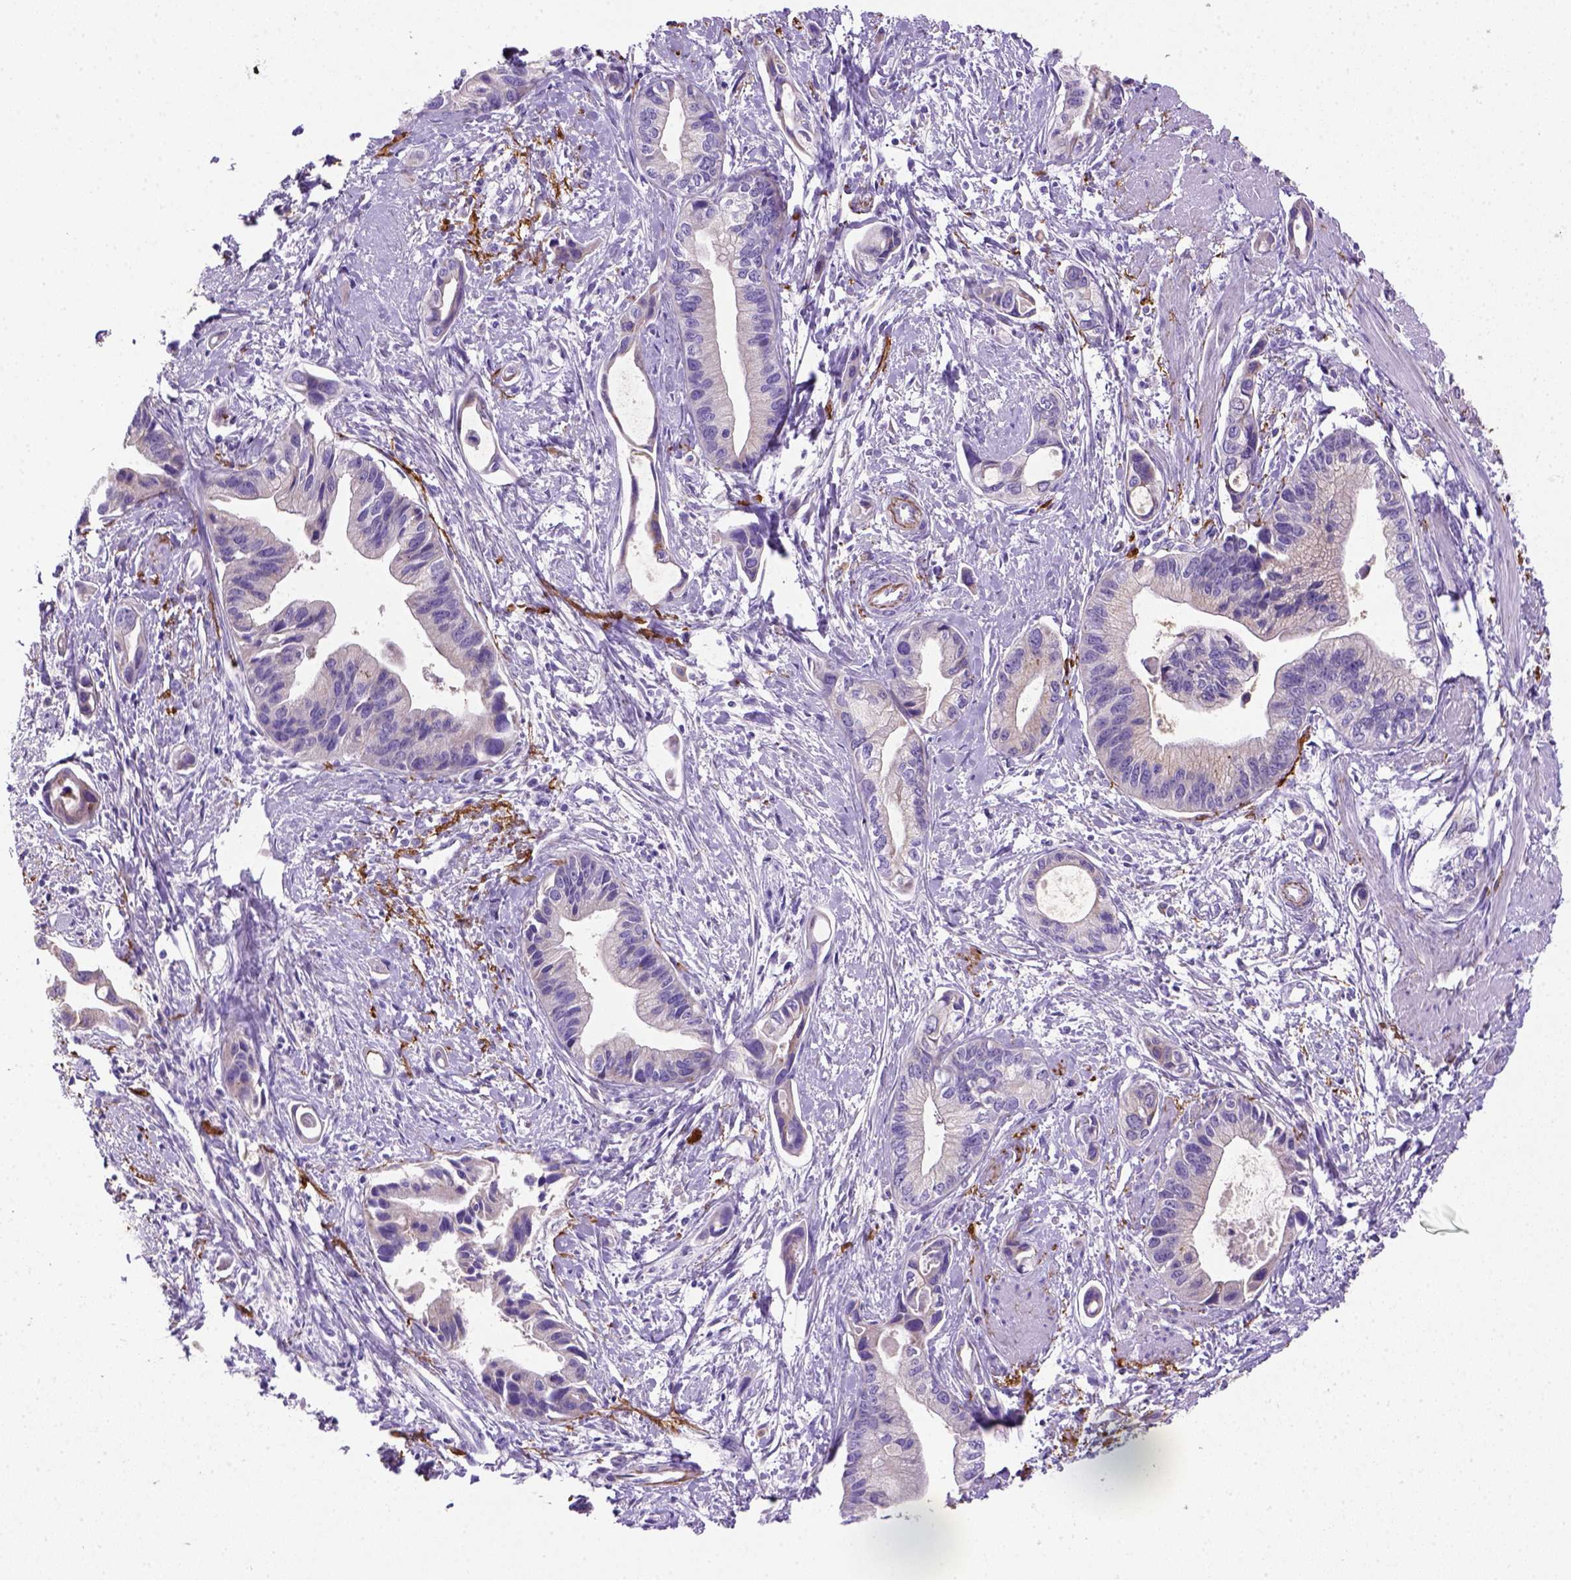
{"staining": {"intensity": "negative", "quantity": "none", "location": "none"}, "tissue": "pancreatic cancer", "cell_type": "Tumor cells", "image_type": "cancer", "snomed": [{"axis": "morphology", "description": "Adenocarcinoma, NOS"}, {"axis": "topography", "description": "Pancreas"}], "caption": "Human pancreatic cancer (adenocarcinoma) stained for a protein using immunohistochemistry exhibits no positivity in tumor cells.", "gene": "SIRPD", "patient": {"sex": "female", "age": 61}}